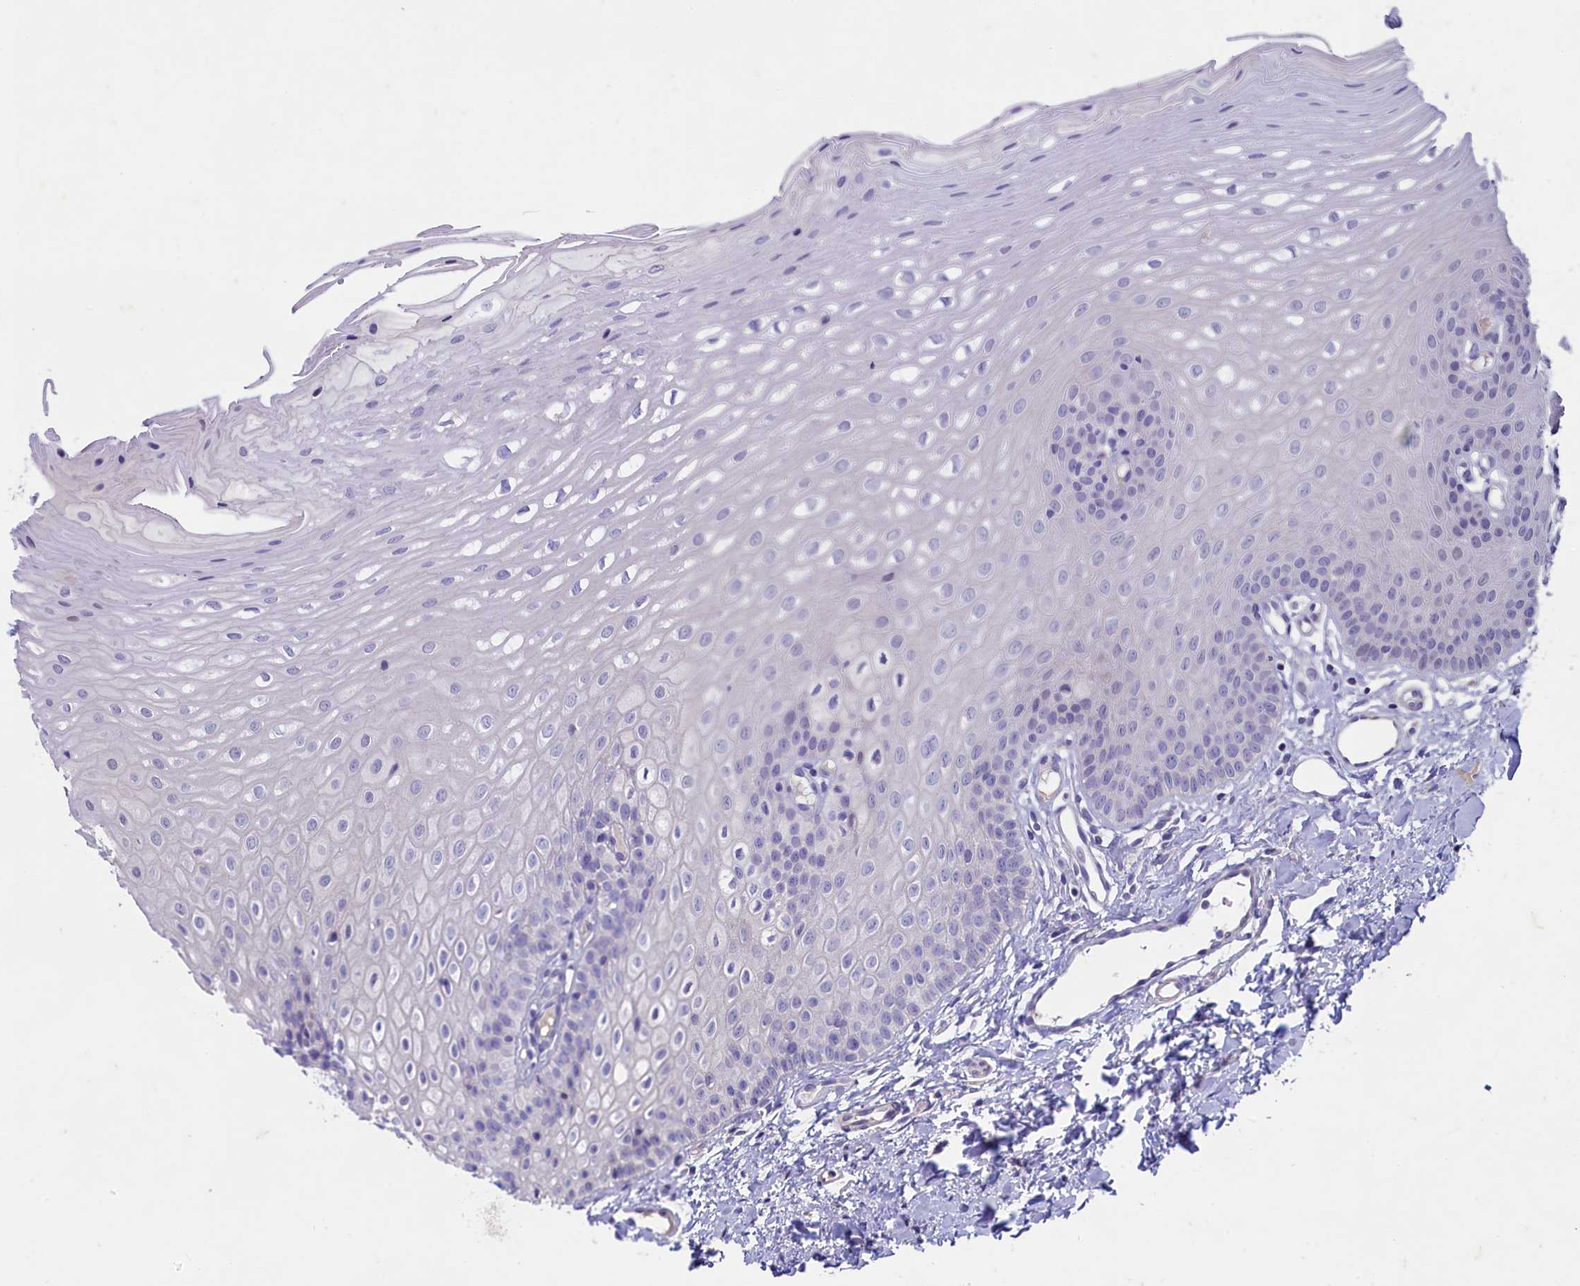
{"staining": {"intensity": "negative", "quantity": "none", "location": "none"}, "tissue": "oral mucosa", "cell_type": "Squamous epithelial cells", "image_type": "normal", "snomed": [{"axis": "morphology", "description": "Normal tissue, NOS"}, {"axis": "topography", "description": "Oral tissue"}], "caption": "High power microscopy micrograph of an immunohistochemistry histopathology image of benign oral mucosa, revealing no significant expression in squamous epithelial cells.", "gene": "MAP1LC3A", "patient": {"sex": "female", "age": 39}}